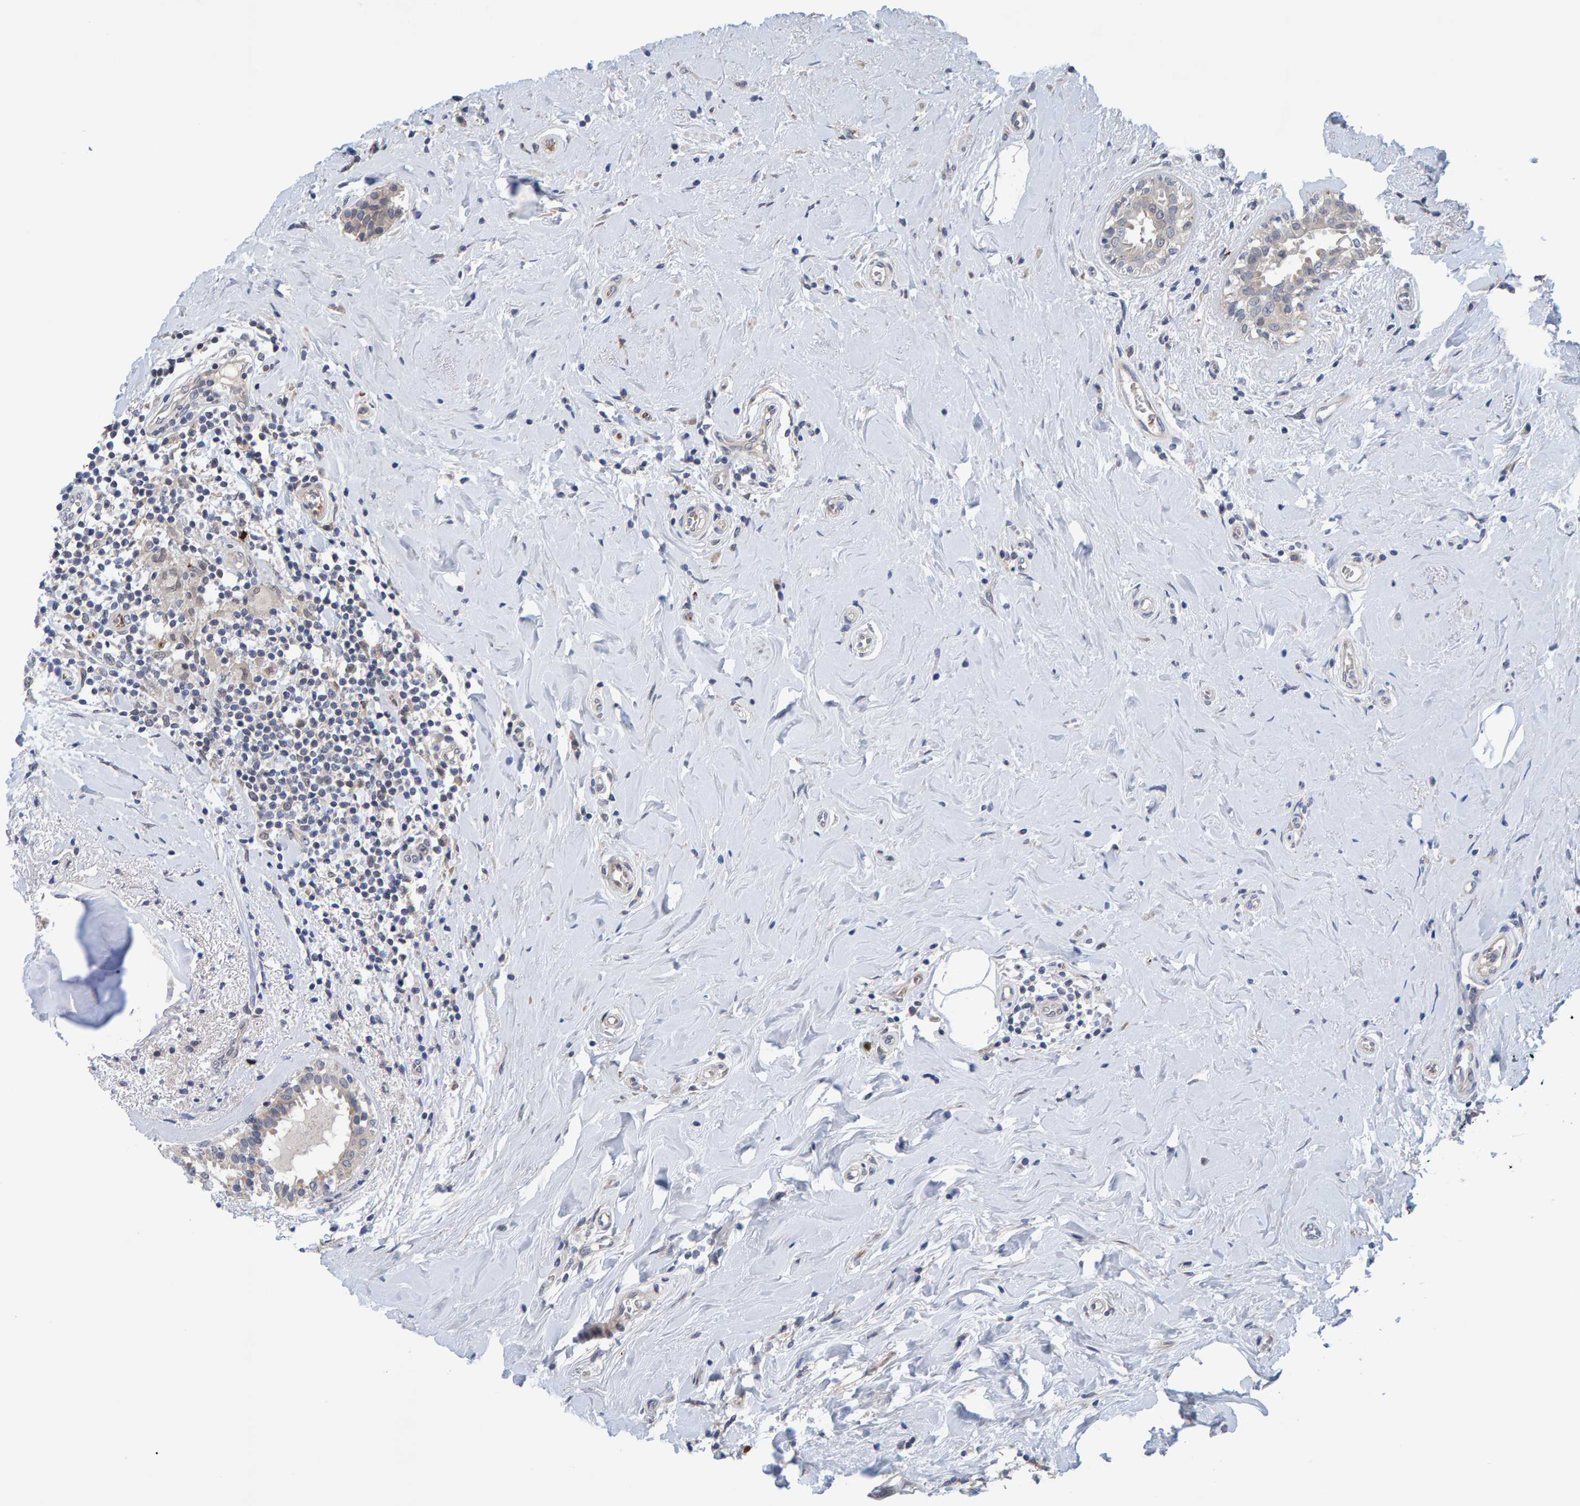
{"staining": {"intensity": "negative", "quantity": "none", "location": "none"}, "tissue": "breast cancer", "cell_type": "Tumor cells", "image_type": "cancer", "snomed": [{"axis": "morphology", "description": "Duct carcinoma"}, {"axis": "topography", "description": "Breast"}], "caption": "Histopathology image shows no protein expression in tumor cells of breast cancer (intraductal carcinoma) tissue. The staining is performed using DAB (3,3'-diaminobenzidine) brown chromogen with nuclei counter-stained in using hematoxylin.", "gene": "MFSD6L", "patient": {"sex": "female", "age": 55}}